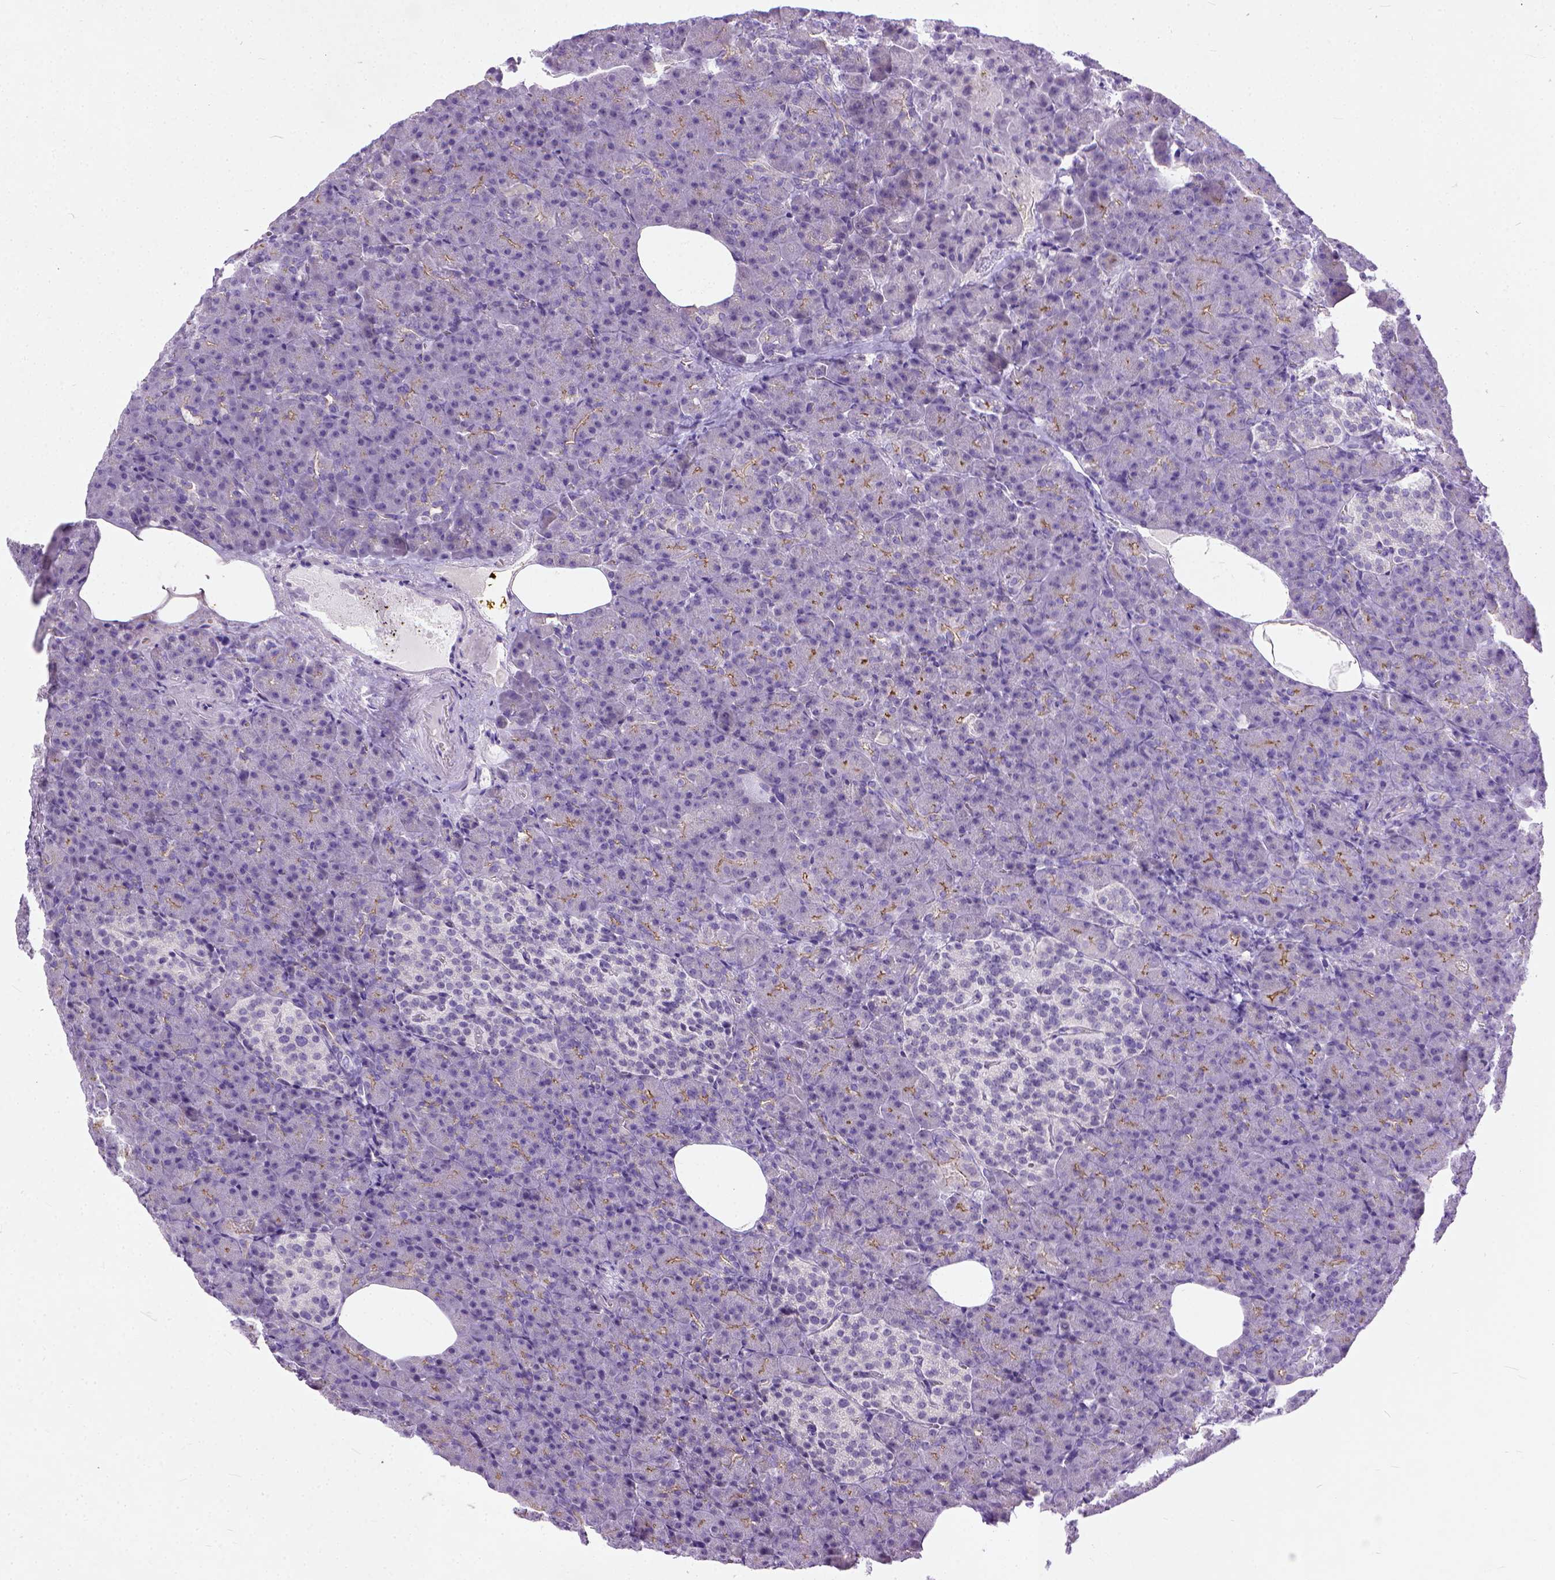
{"staining": {"intensity": "moderate", "quantity": "<25%", "location": "cytoplasmic/membranous"}, "tissue": "pancreas", "cell_type": "Exocrine glandular cells", "image_type": "normal", "snomed": [{"axis": "morphology", "description": "Normal tissue, NOS"}, {"axis": "topography", "description": "Pancreas"}], "caption": "An IHC image of normal tissue is shown. Protein staining in brown highlights moderate cytoplasmic/membranous positivity in pancreas within exocrine glandular cells.", "gene": "ADGRF1", "patient": {"sex": "female", "age": 74}}